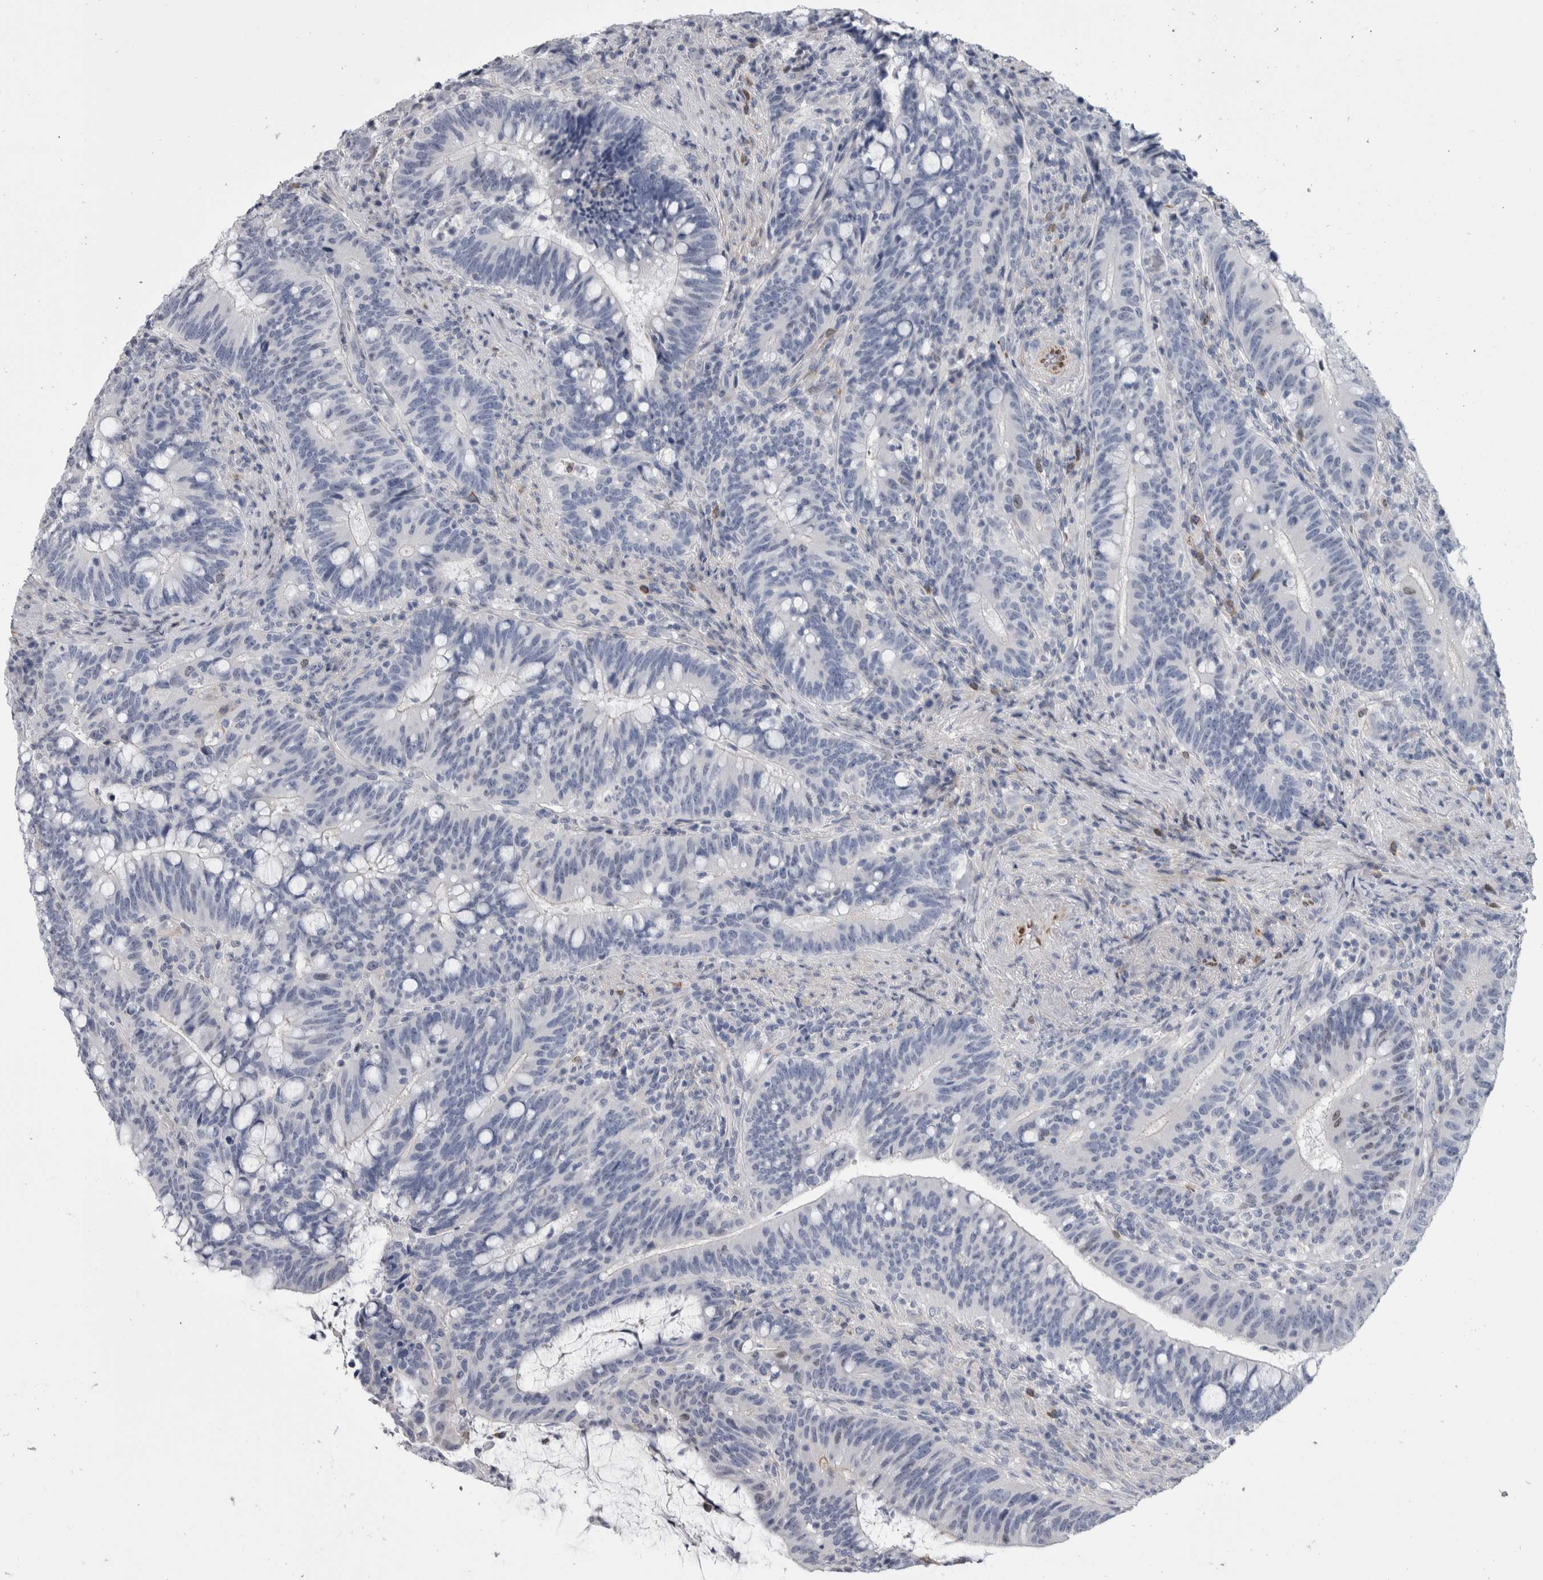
{"staining": {"intensity": "negative", "quantity": "none", "location": "none"}, "tissue": "colorectal cancer", "cell_type": "Tumor cells", "image_type": "cancer", "snomed": [{"axis": "morphology", "description": "Adenocarcinoma, NOS"}, {"axis": "topography", "description": "Colon"}], "caption": "An image of adenocarcinoma (colorectal) stained for a protein exhibits no brown staining in tumor cells.", "gene": "IL33", "patient": {"sex": "female", "age": 66}}